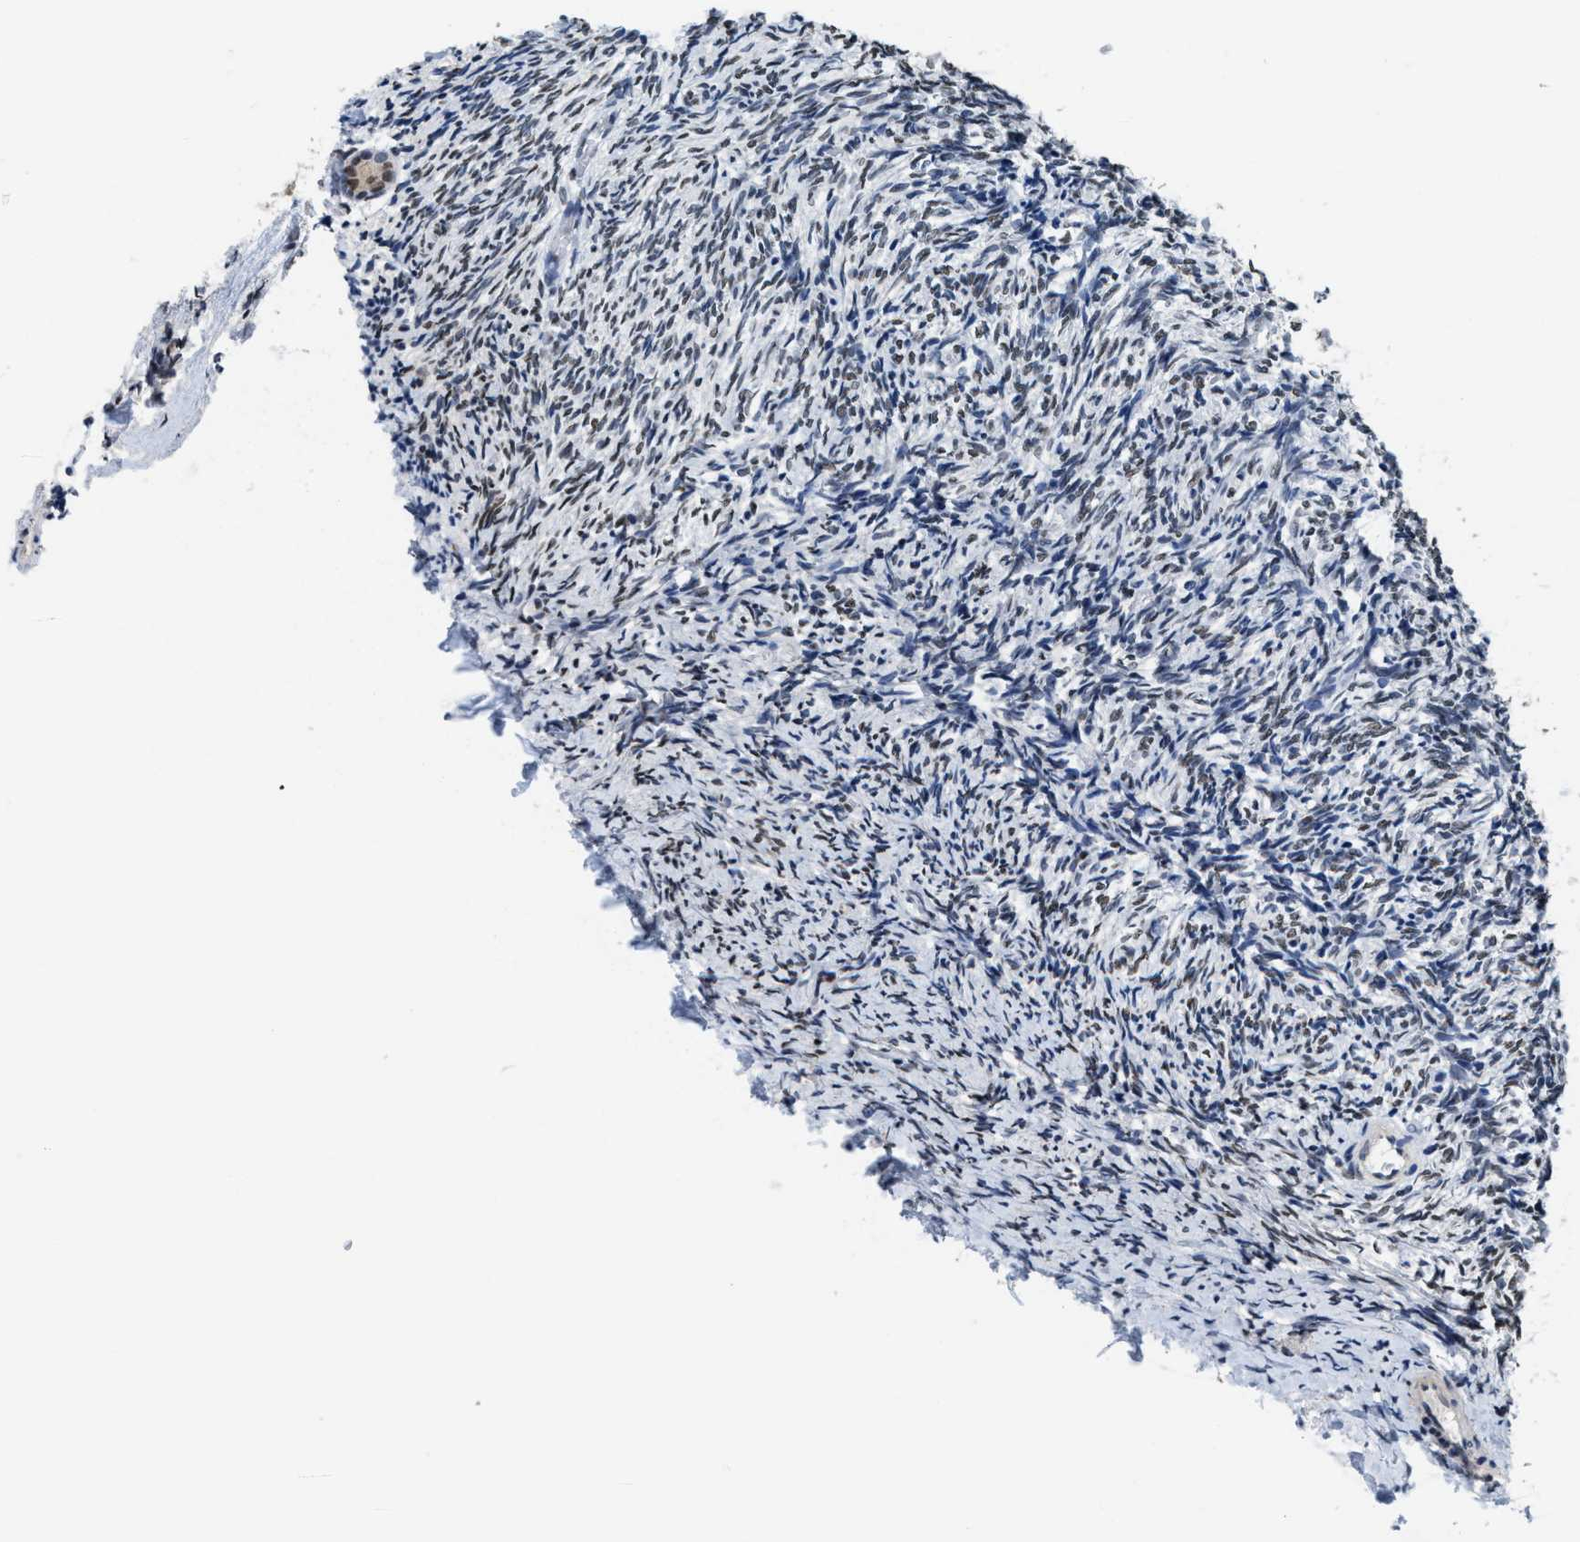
{"staining": {"intensity": "moderate", "quantity": "<25%", "location": "nuclear"}, "tissue": "ovary", "cell_type": "Follicle cells", "image_type": "normal", "snomed": [{"axis": "morphology", "description": "Normal tissue, NOS"}, {"axis": "topography", "description": "Ovary"}], "caption": "This is an image of IHC staining of normal ovary, which shows moderate positivity in the nuclear of follicle cells.", "gene": "SUPT16H", "patient": {"sex": "female", "age": 41}}